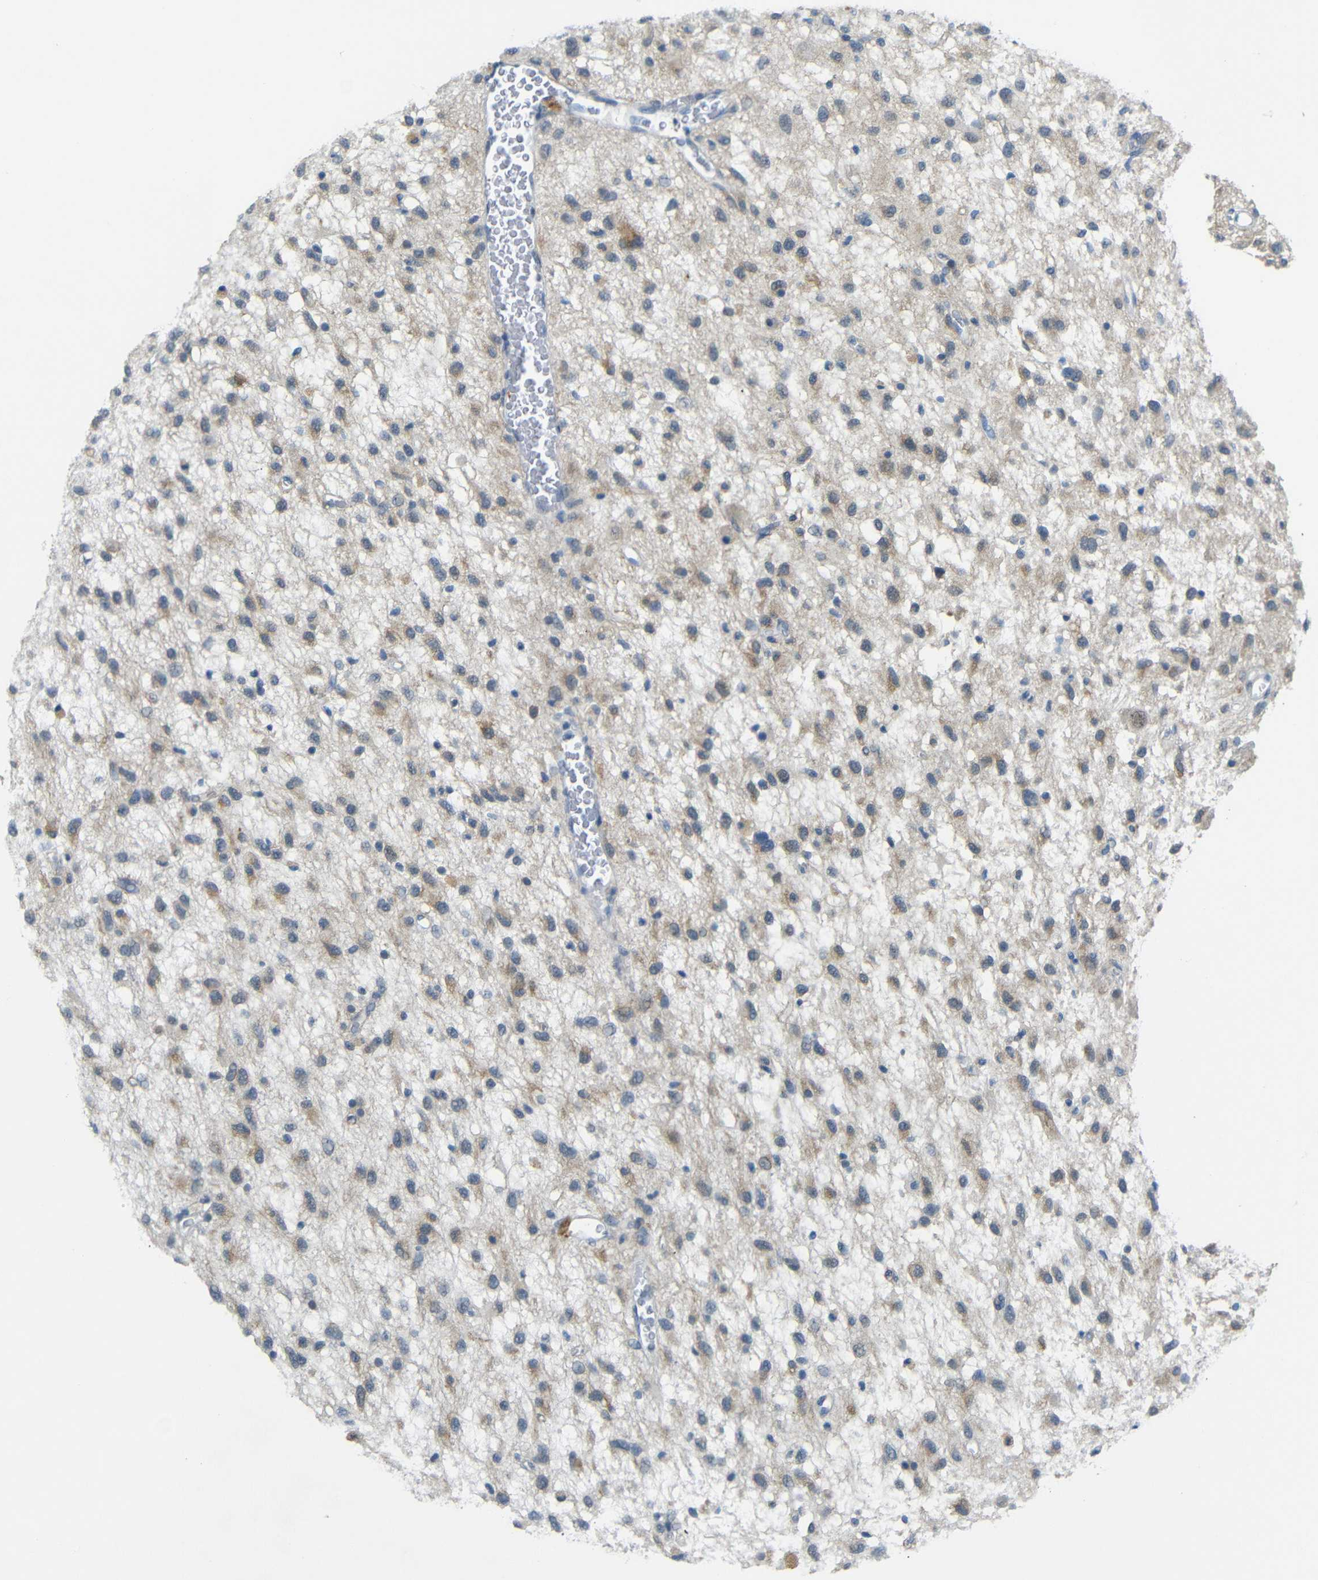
{"staining": {"intensity": "weak", "quantity": "25%-75%", "location": "cytoplasmic/membranous"}, "tissue": "glioma", "cell_type": "Tumor cells", "image_type": "cancer", "snomed": [{"axis": "morphology", "description": "Glioma, malignant, Low grade"}, {"axis": "topography", "description": "Brain"}], "caption": "Glioma stained for a protein (brown) demonstrates weak cytoplasmic/membranous positive staining in approximately 25%-75% of tumor cells.", "gene": "GPR158", "patient": {"sex": "male", "age": 77}}